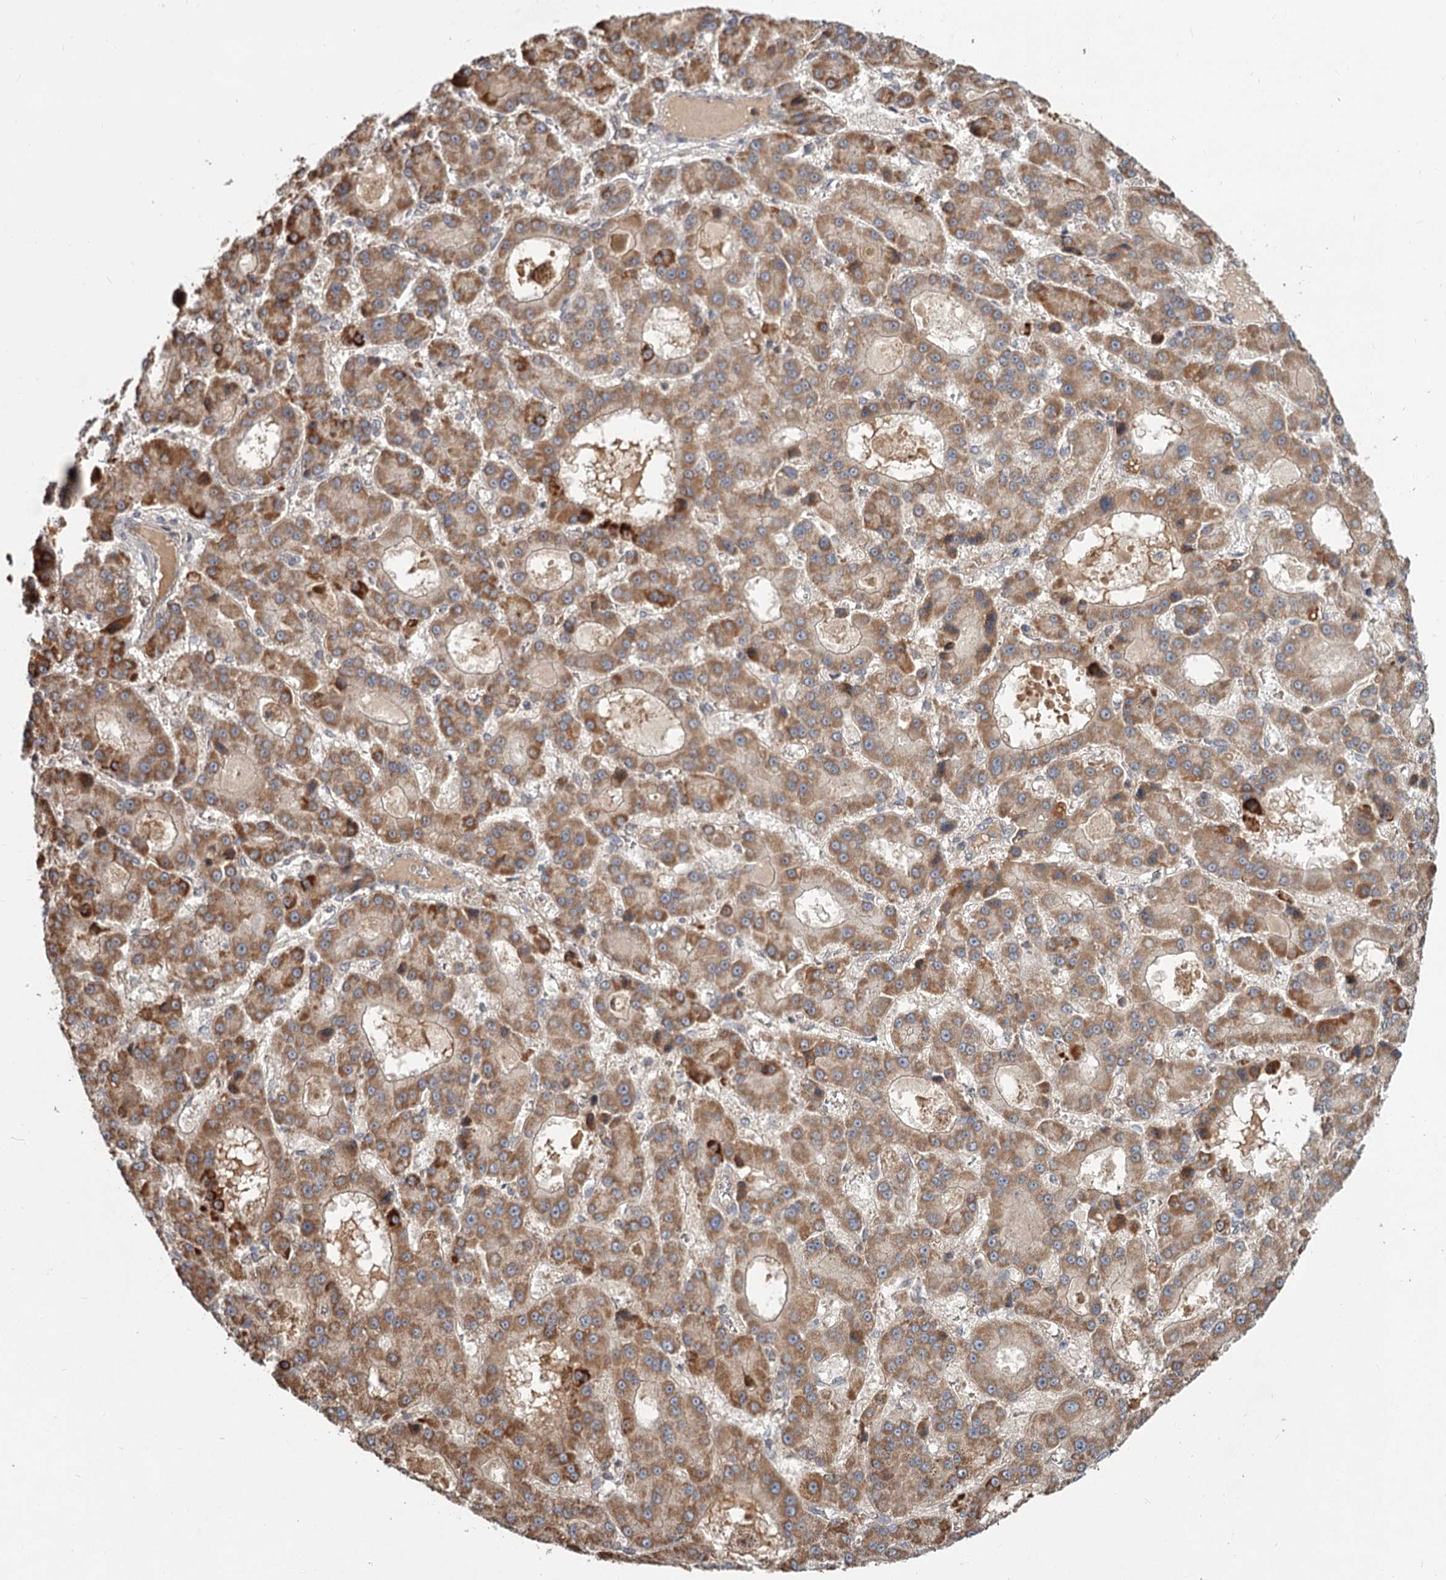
{"staining": {"intensity": "moderate", "quantity": ">75%", "location": "cytoplasmic/membranous"}, "tissue": "liver cancer", "cell_type": "Tumor cells", "image_type": "cancer", "snomed": [{"axis": "morphology", "description": "Carcinoma, Hepatocellular, NOS"}, {"axis": "topography", "description": "Liver"}], "caption": "Immunohistochemistry (IHC) of liver hepatocellular carcinoma displays medium levels of moderate cytoplasmic/membranous staining in approximately >75% of tumor cells.", "gene": "CDC123", "patient": {"sex": "male", "age": 70}}